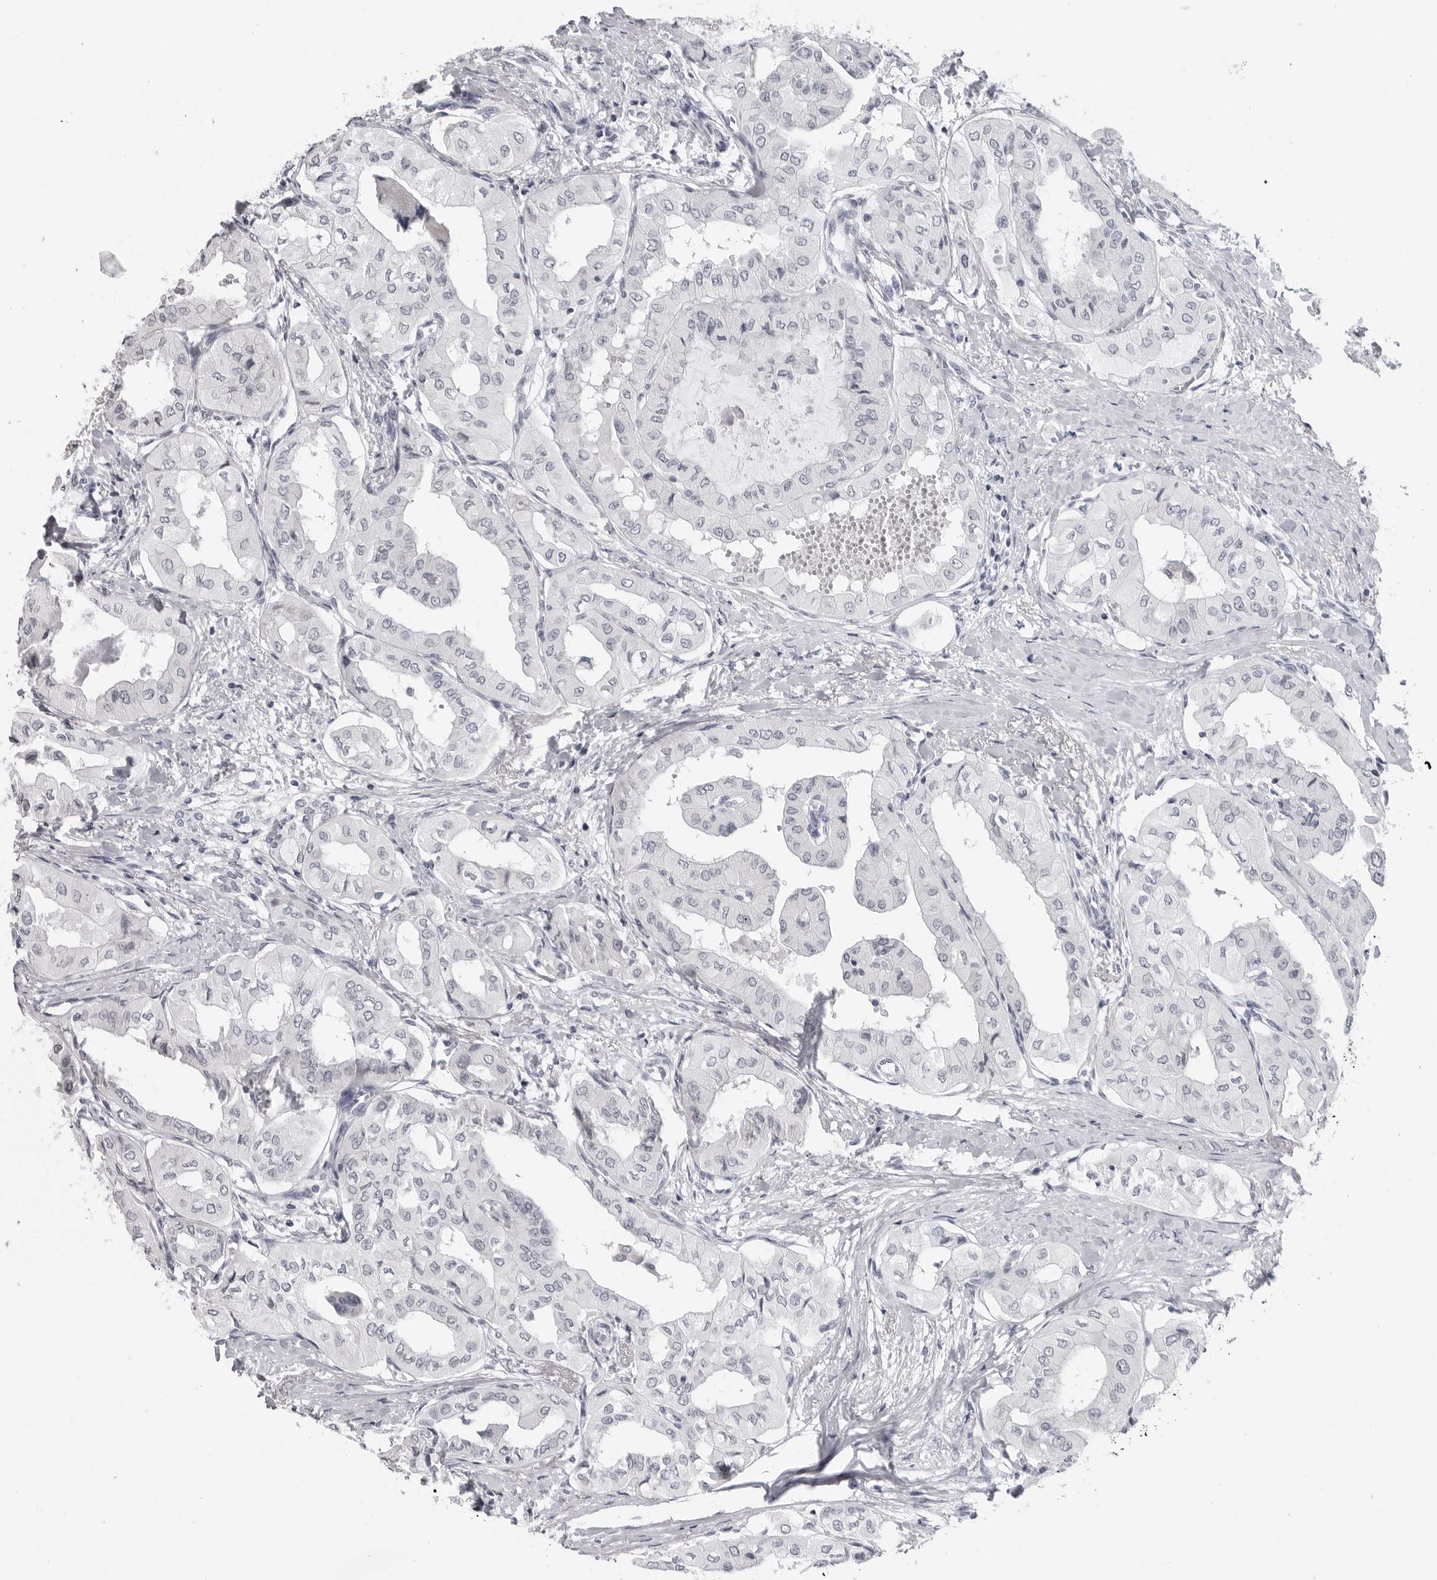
{"staining": {"intensity": "negative", "quantity": "none", "location": "none"}, "tissue": "thyroid cancer", "cell_type": "Tumor cells", "image_type": "cancer", "snomed": [{"axis": "morphology", "description": "Papillary adenocarcinoma, NOS"}, {"axis": "topography", "description": "Thyroid gland"}], "caption": "High power microscopy photomicrograph of an immunohistochemistry image of thyroid cancer, revealing no significant staining in tumor cells.", "gene": "PGA3", "patient": {"sex": "female", "age": 59}}